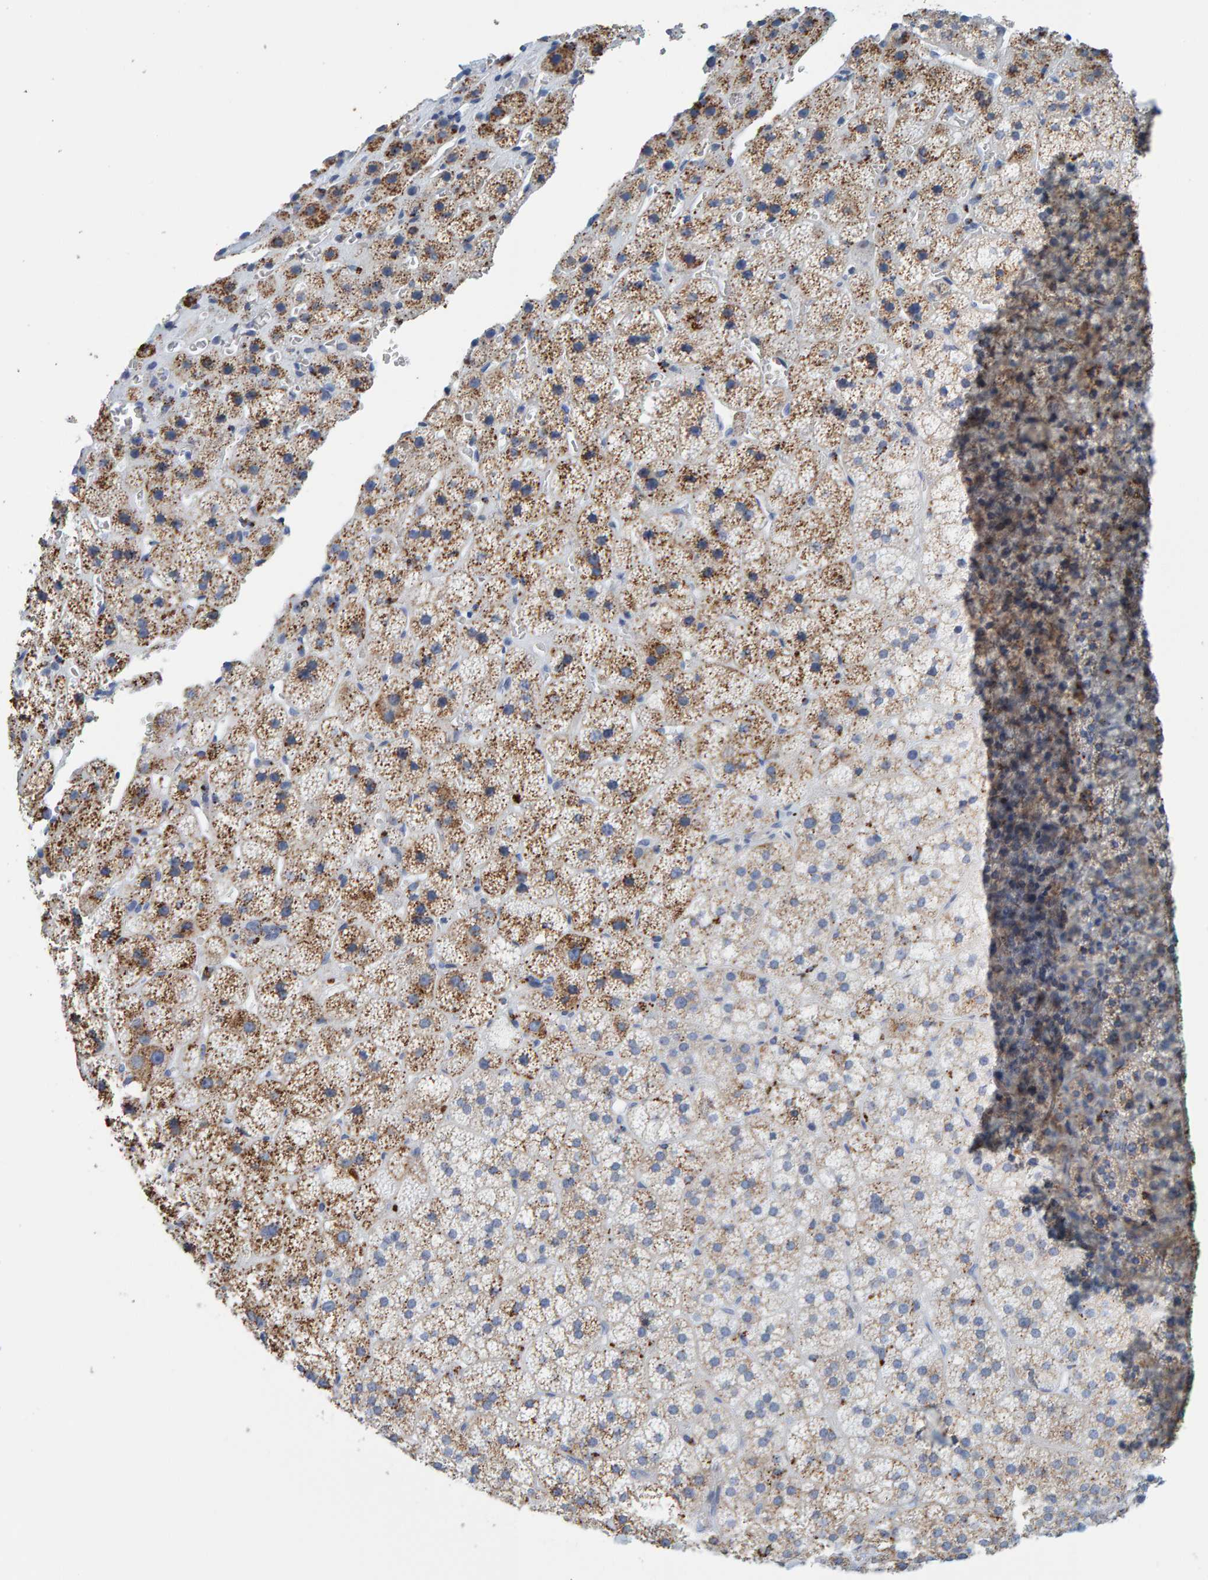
{"staining": {"intensity": "moderate", "quantity": "25%-75%", "location": "cytoplasmic/membranous"}, "tissue": "adrenal gland", "cell_type": "Glandular cells", "image_type": "normal", "snomed": [{"axis": "morphology", "description": "Normal tissue, NOS"}, {"axis": "topography", "description": "Adrenal gland"}], "caption": "Immunohistochemistry (IHC) (DAB) staining of unremarkable human adrenal gland exhibits moderate cytoplasmic/membranous protein staining in about 25%-75% of glandular cells.", "gene": "BIN3", "patient": {"sex": "female", "age": 44}}